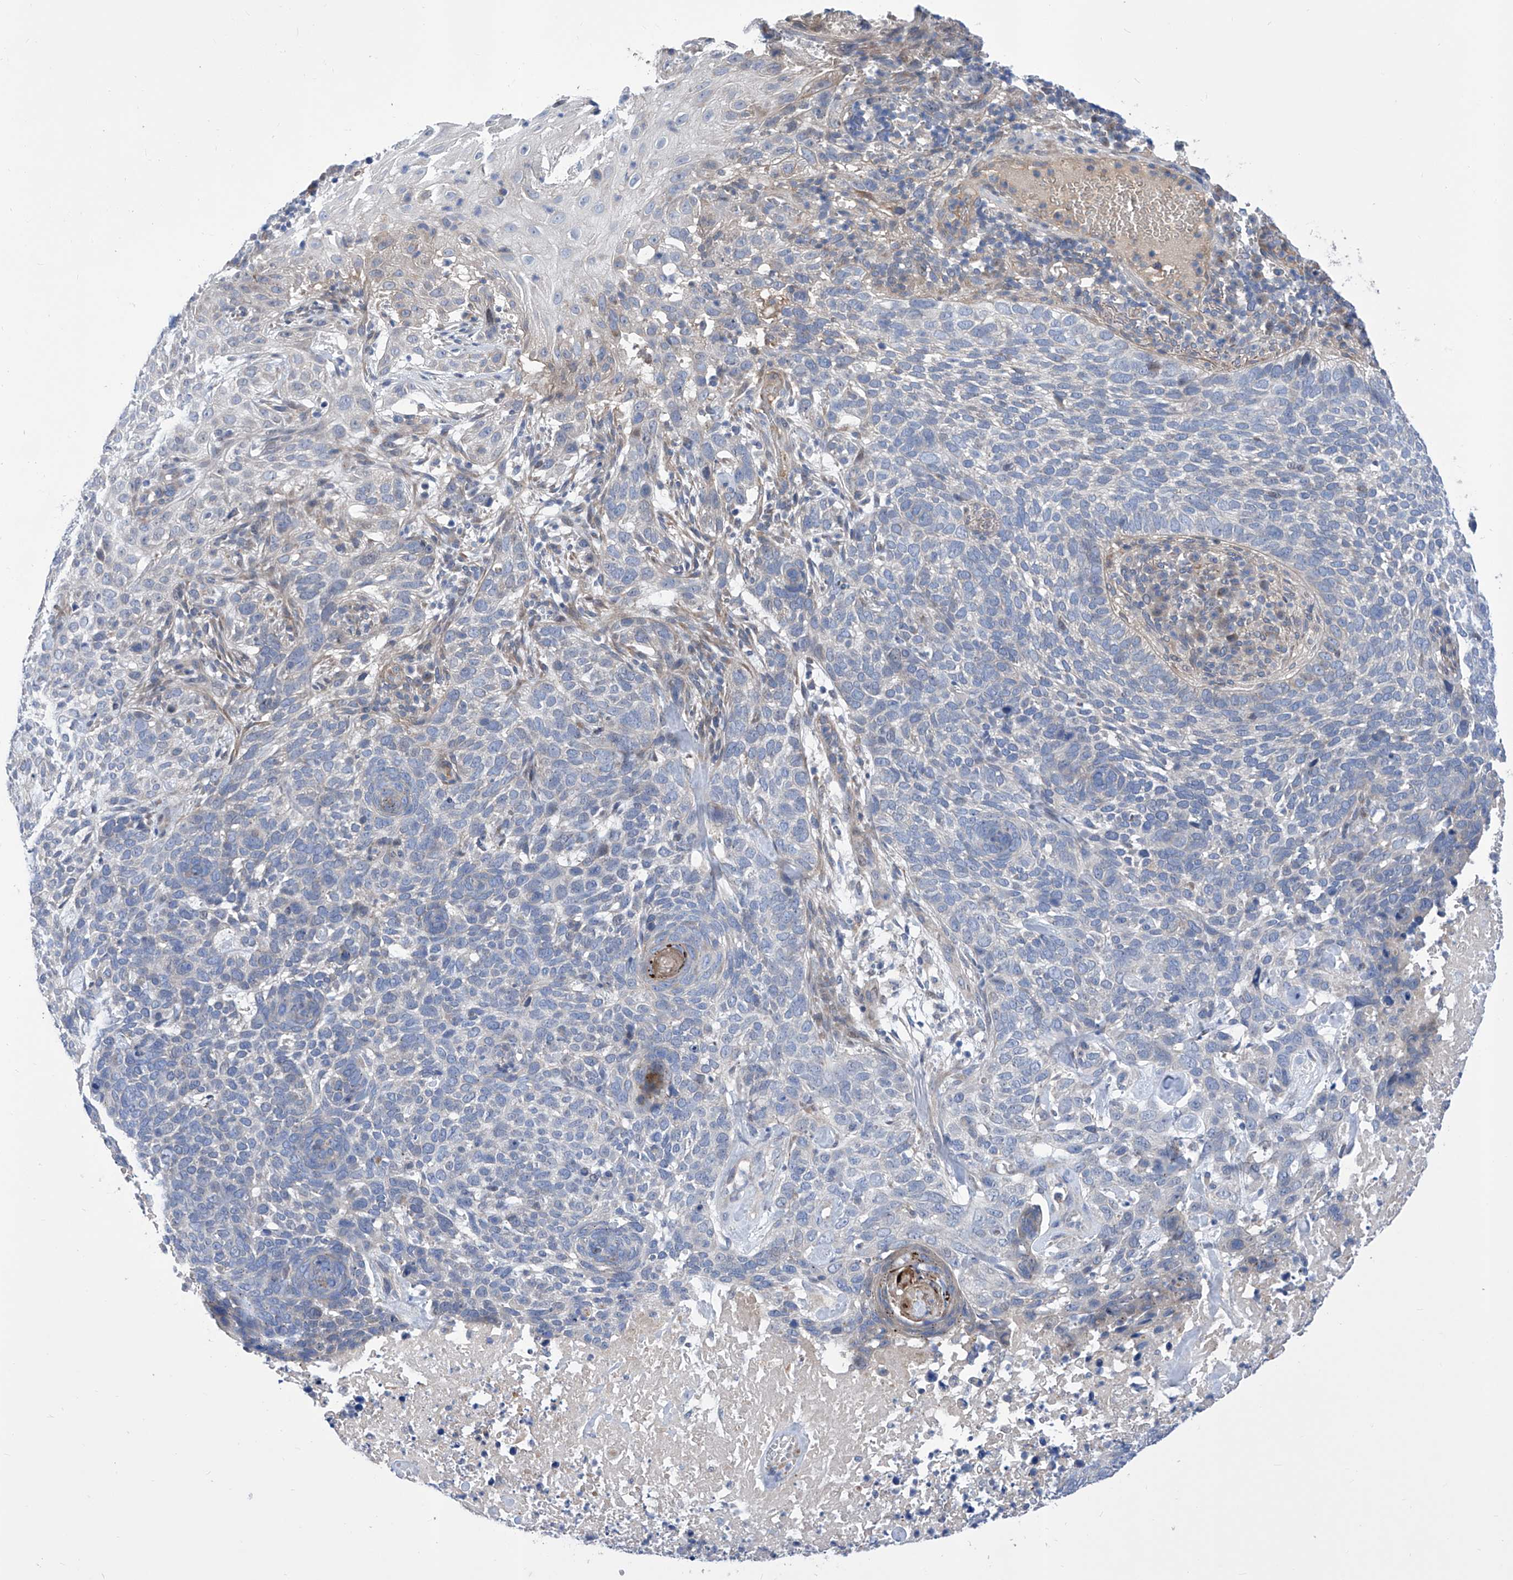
{"staining": {"intensity": "negative", "quantity": "none", "location": "none"}, "tissue": "skin cancer", "cell_type": "Tumor cells", "image_type": "cancer", "snomed": [{"axis": "morphology", "description": "Basal cell carcinoma"}, {"axis": "topography", "description": "Skin"}], "caption": "This is an immunohistochemistry micrograph of skin cancer. There is no positivity in tumor cells.", "gene": "SRBD1", "patient": {"sex": "female", "age": 64}}